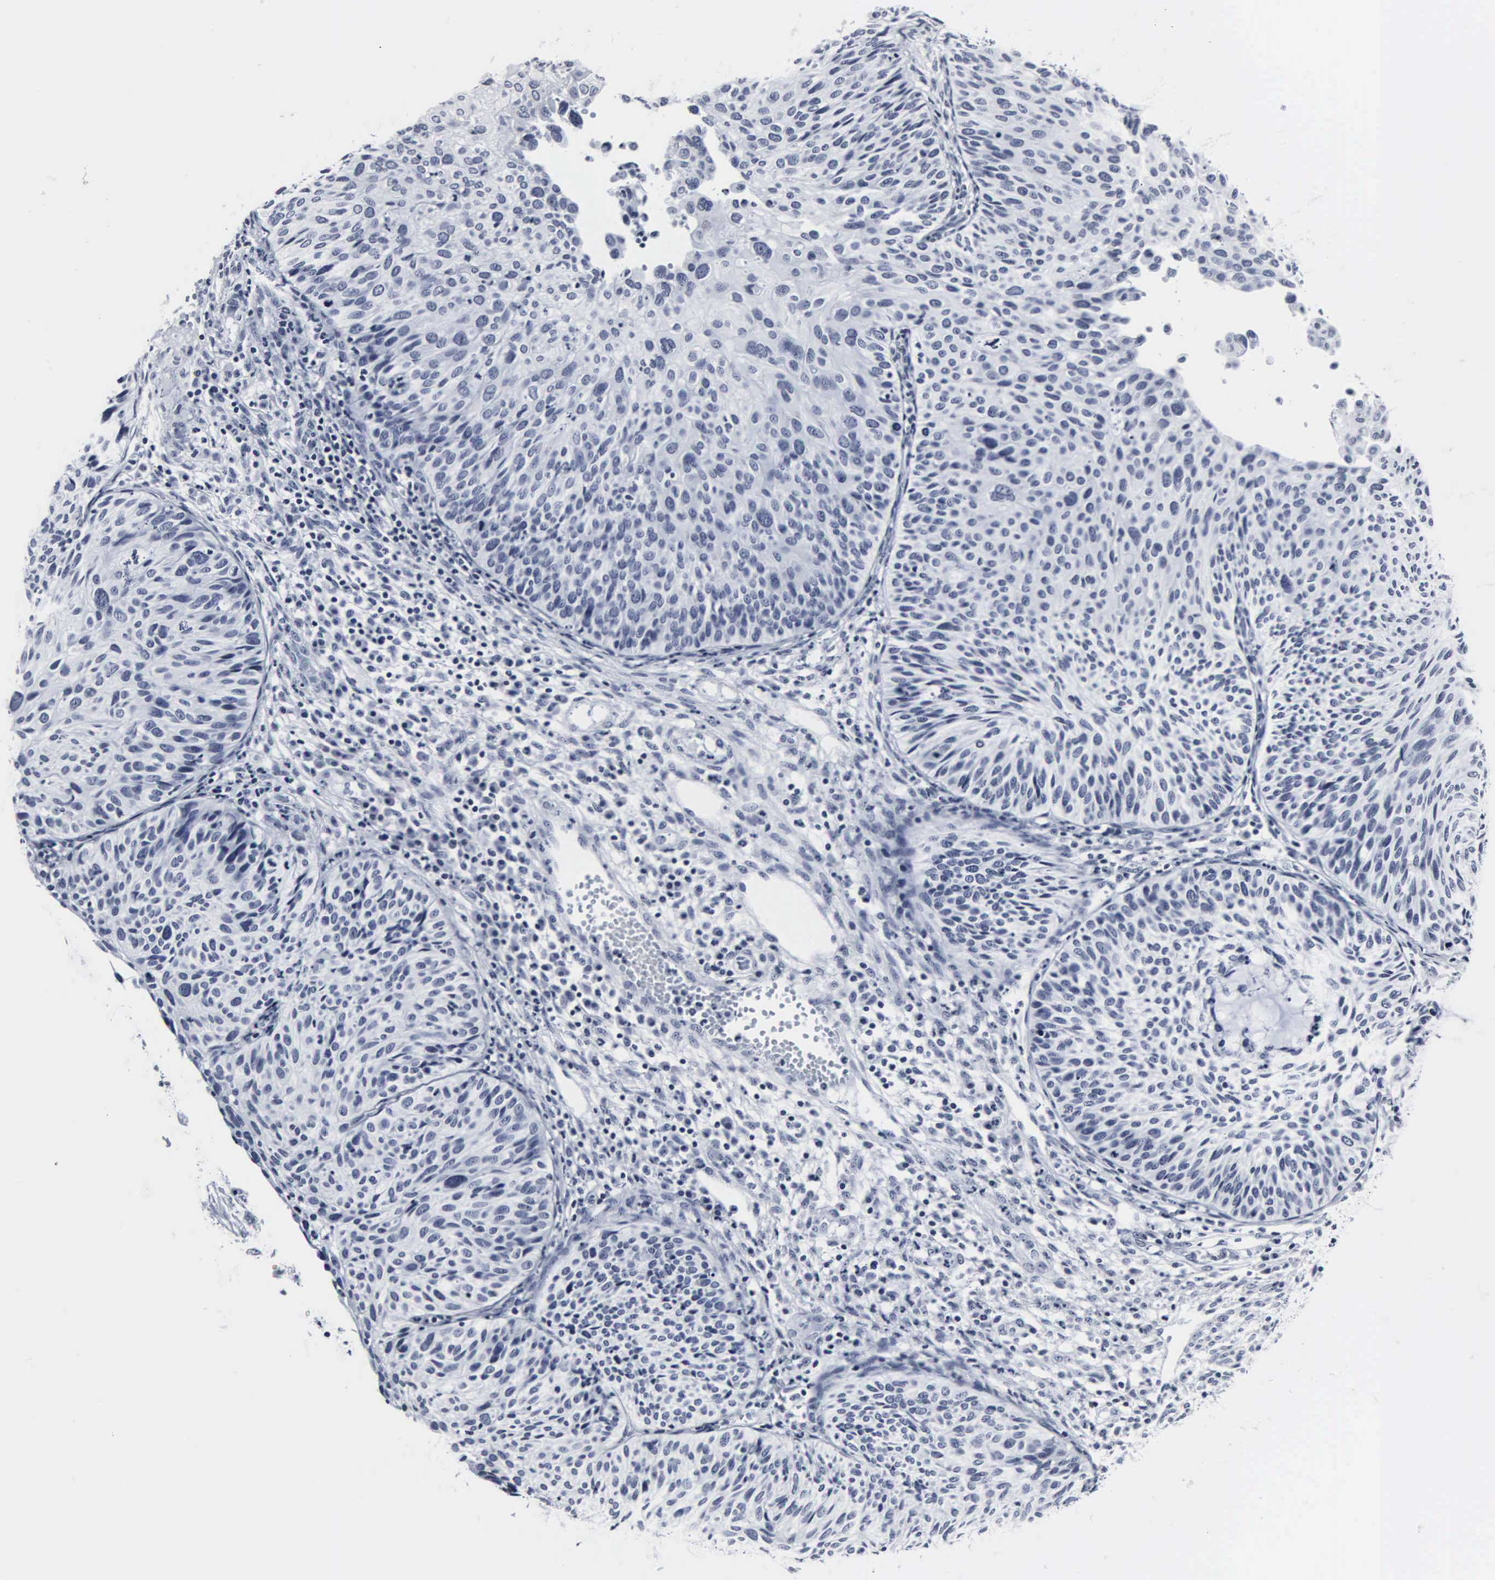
{"staining": {"intensity": "negative", "quantity": "none", "location": "none"}, "tissue": "cervical cancer", "cell_type": "Tumor cells", "image_type": "cancer", "snomed": [{"axis": "morphology", "description": "Squamous cell carcinoma, NOS"}, {"axis": "topography", "description": "Cervix"}], "caption": "A micrograph of cervical squamous cell carcinoma stained for a protein demonstrates no brown staining in tumor cells.", "gene": "DGCR2", "patient": {"sex": "female", "age": 36}}